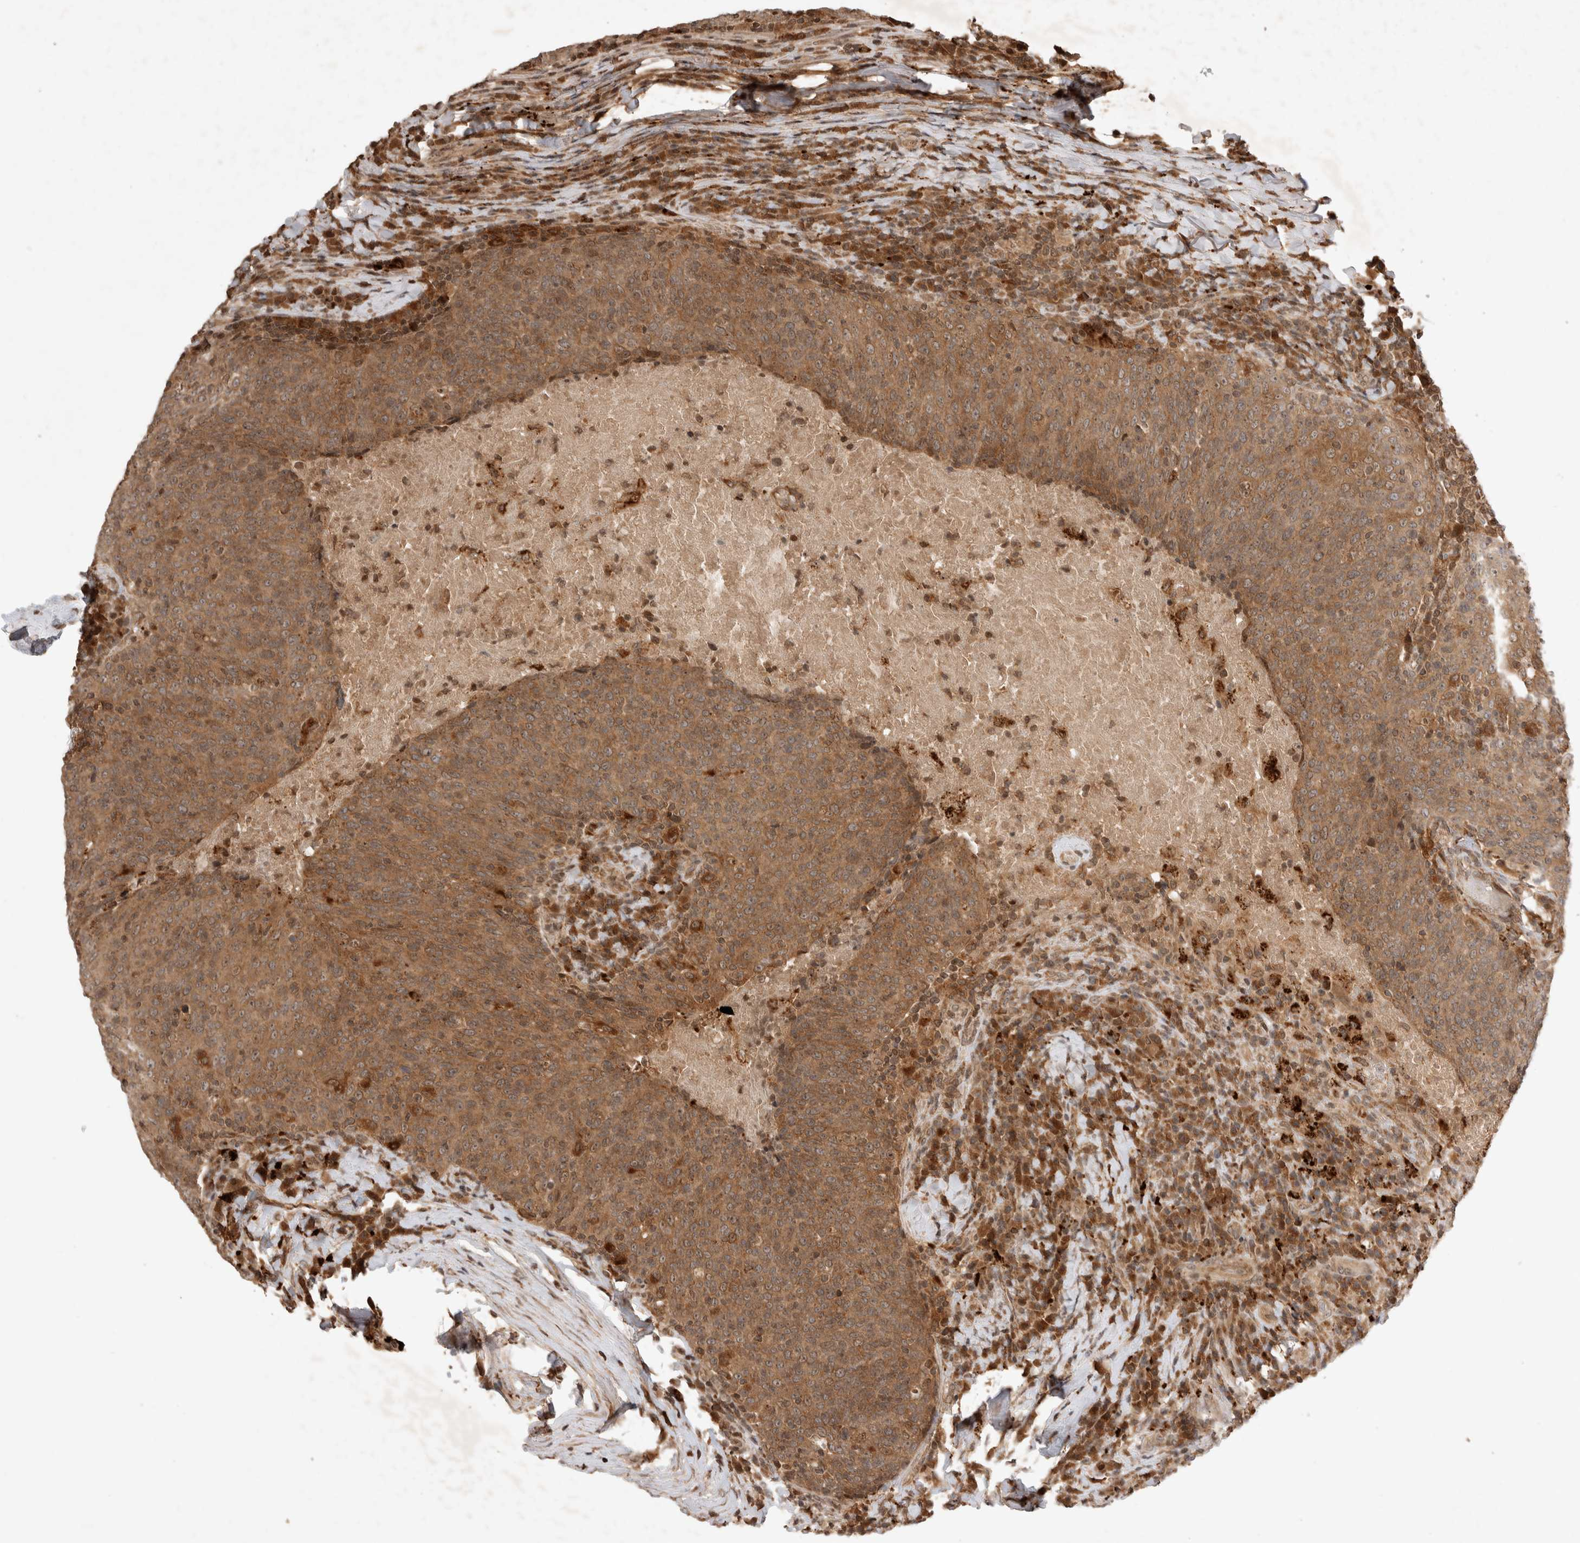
{"staining": {"intensity": "strong", "quantity": ">75%", "location": "cytoplasmic/membranous"}, "tissue": "head and neck cancer", "cell_type": "Tumor cells", "image_type": "cancer", "snomed": [{"axis": "morphology", "description": "Squamous cell carcinoma, NOS"}, {"axis": "morphology", "description": "Squamous cell carcinoma, metastatic, NOS"}, {"axis": "topography", "description": "Lymph node"}, {"axis": "topography", "description": "Head-Neck"}], "caption": "High-magnification brightfield microscopy of squamous cell carcinoma (head and neck) stained with DAB (3,3'-diaminobenzidine) (brown) and counterstained with hematoxylin (blue). tumor cells exhibit strong cytoplasmic/membranous positivity is identified in about>75% of cells. (Stains: DAB (3,3'-diaminobenzidine) in brown, nuclei in blue, Microscopy: brightfield microscopy at high magnification).", "gene": "FAM221A", "patient": {"sex": "male", "age": 62}}